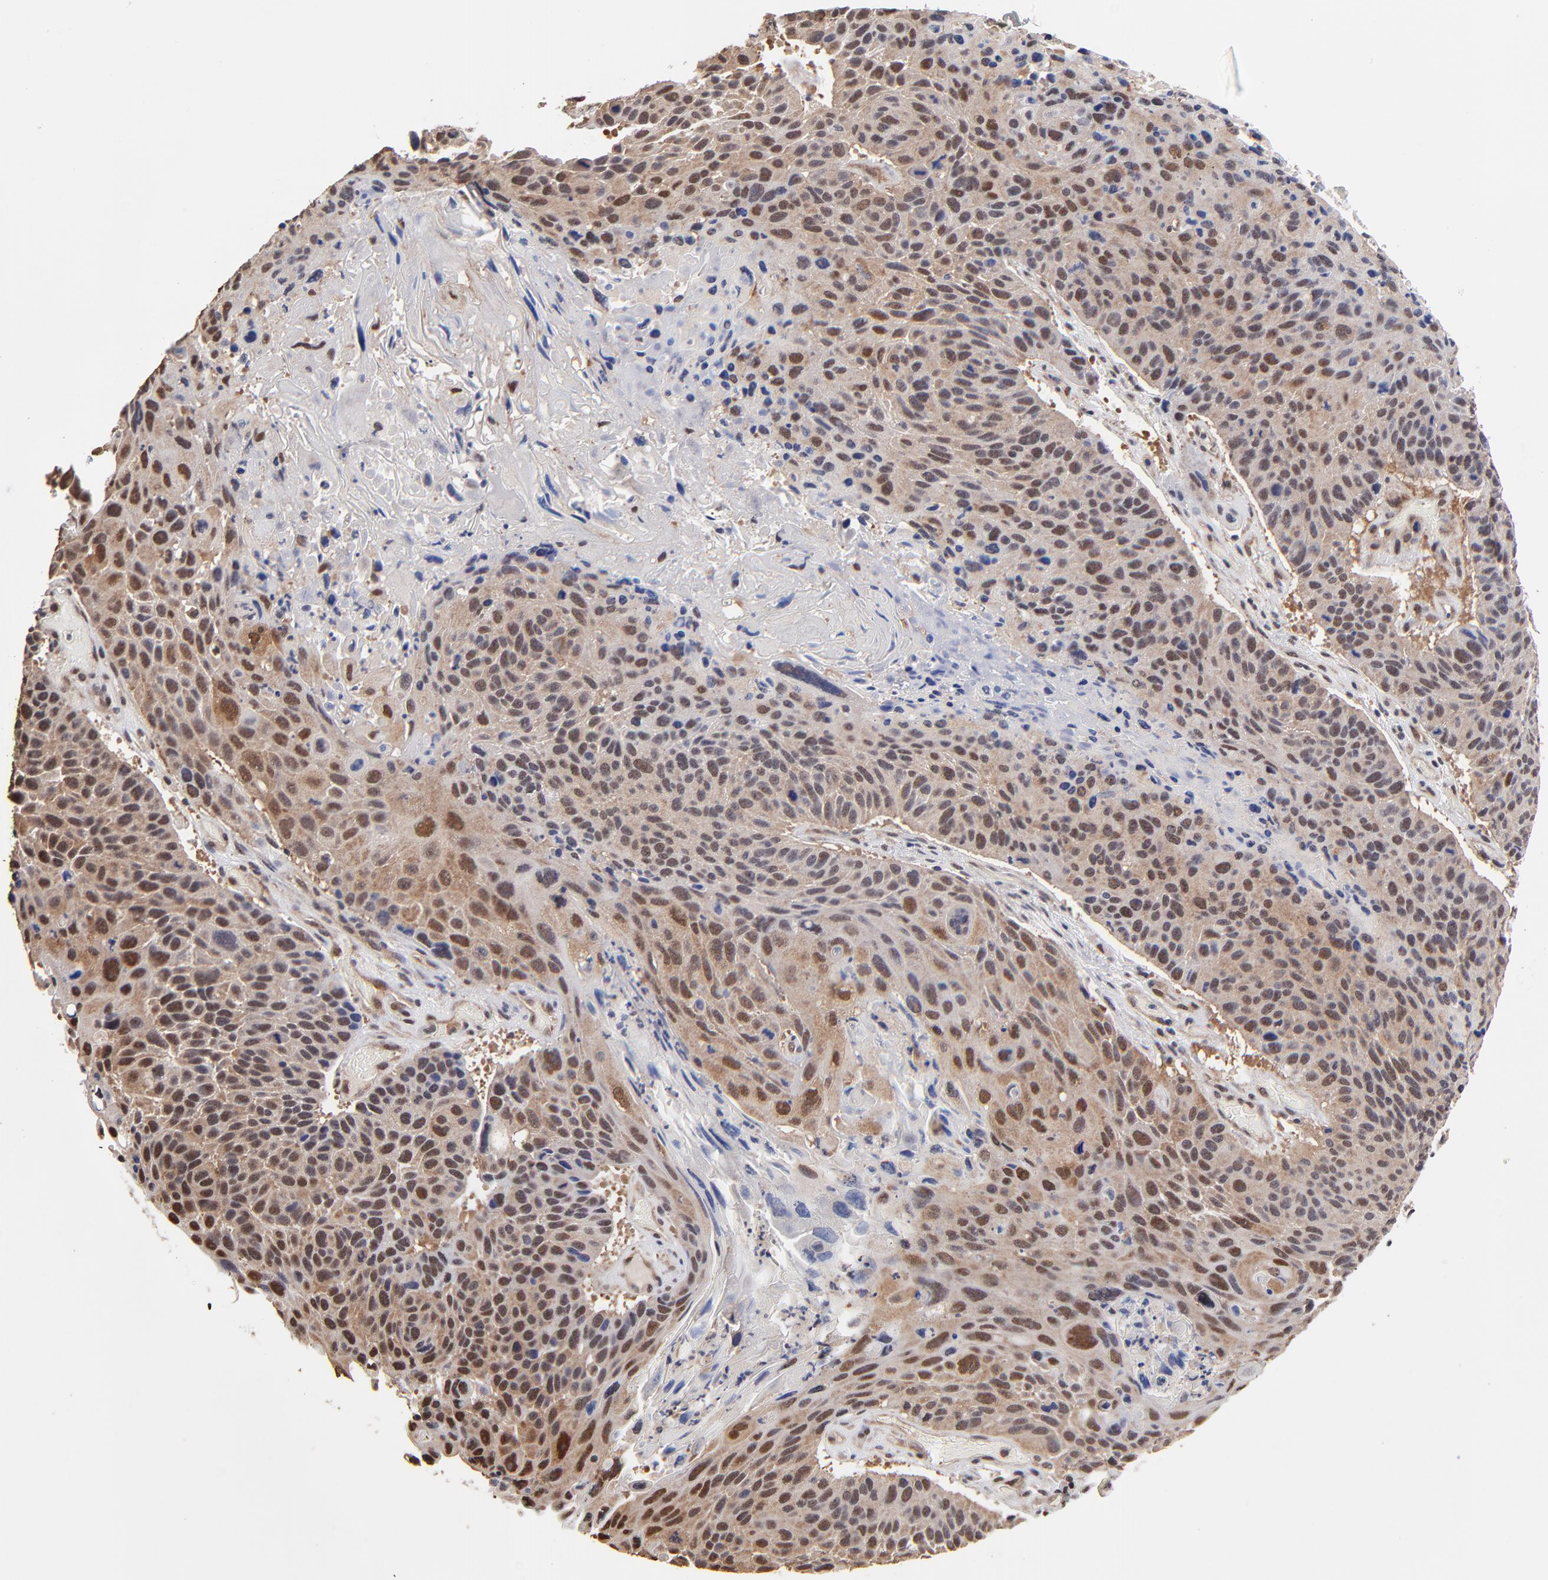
{"staining": {"intensity": "moderate", "quantity": "25%-75%", "location": "cytoplasmic/membranous,nuclear"}, "tissue": "lung cancer", "cell_type": "Tumor cells", "image_type": "cancer", "snomed": [{"axis": "morphology", "description": "Squamous cell carcinoma, NOS"}, {"axis": "topography", "description": "Lung"}], "caption": "Immunohistochemistry (IHC) photomicrograph of neoplastic tissue: human lung cancer (squamous cell carcinoma) stained using immunohistochemistry (IHC) shows medium levels of moderate protein expression localized specifically in the cytoplasmic/membranous and nuclear of tumor cells, appearing as a cytoplasmic/membranous and nuclear brown color.", "gene": "PSMC4", "patient": {"sex": "male", "age": 68}}